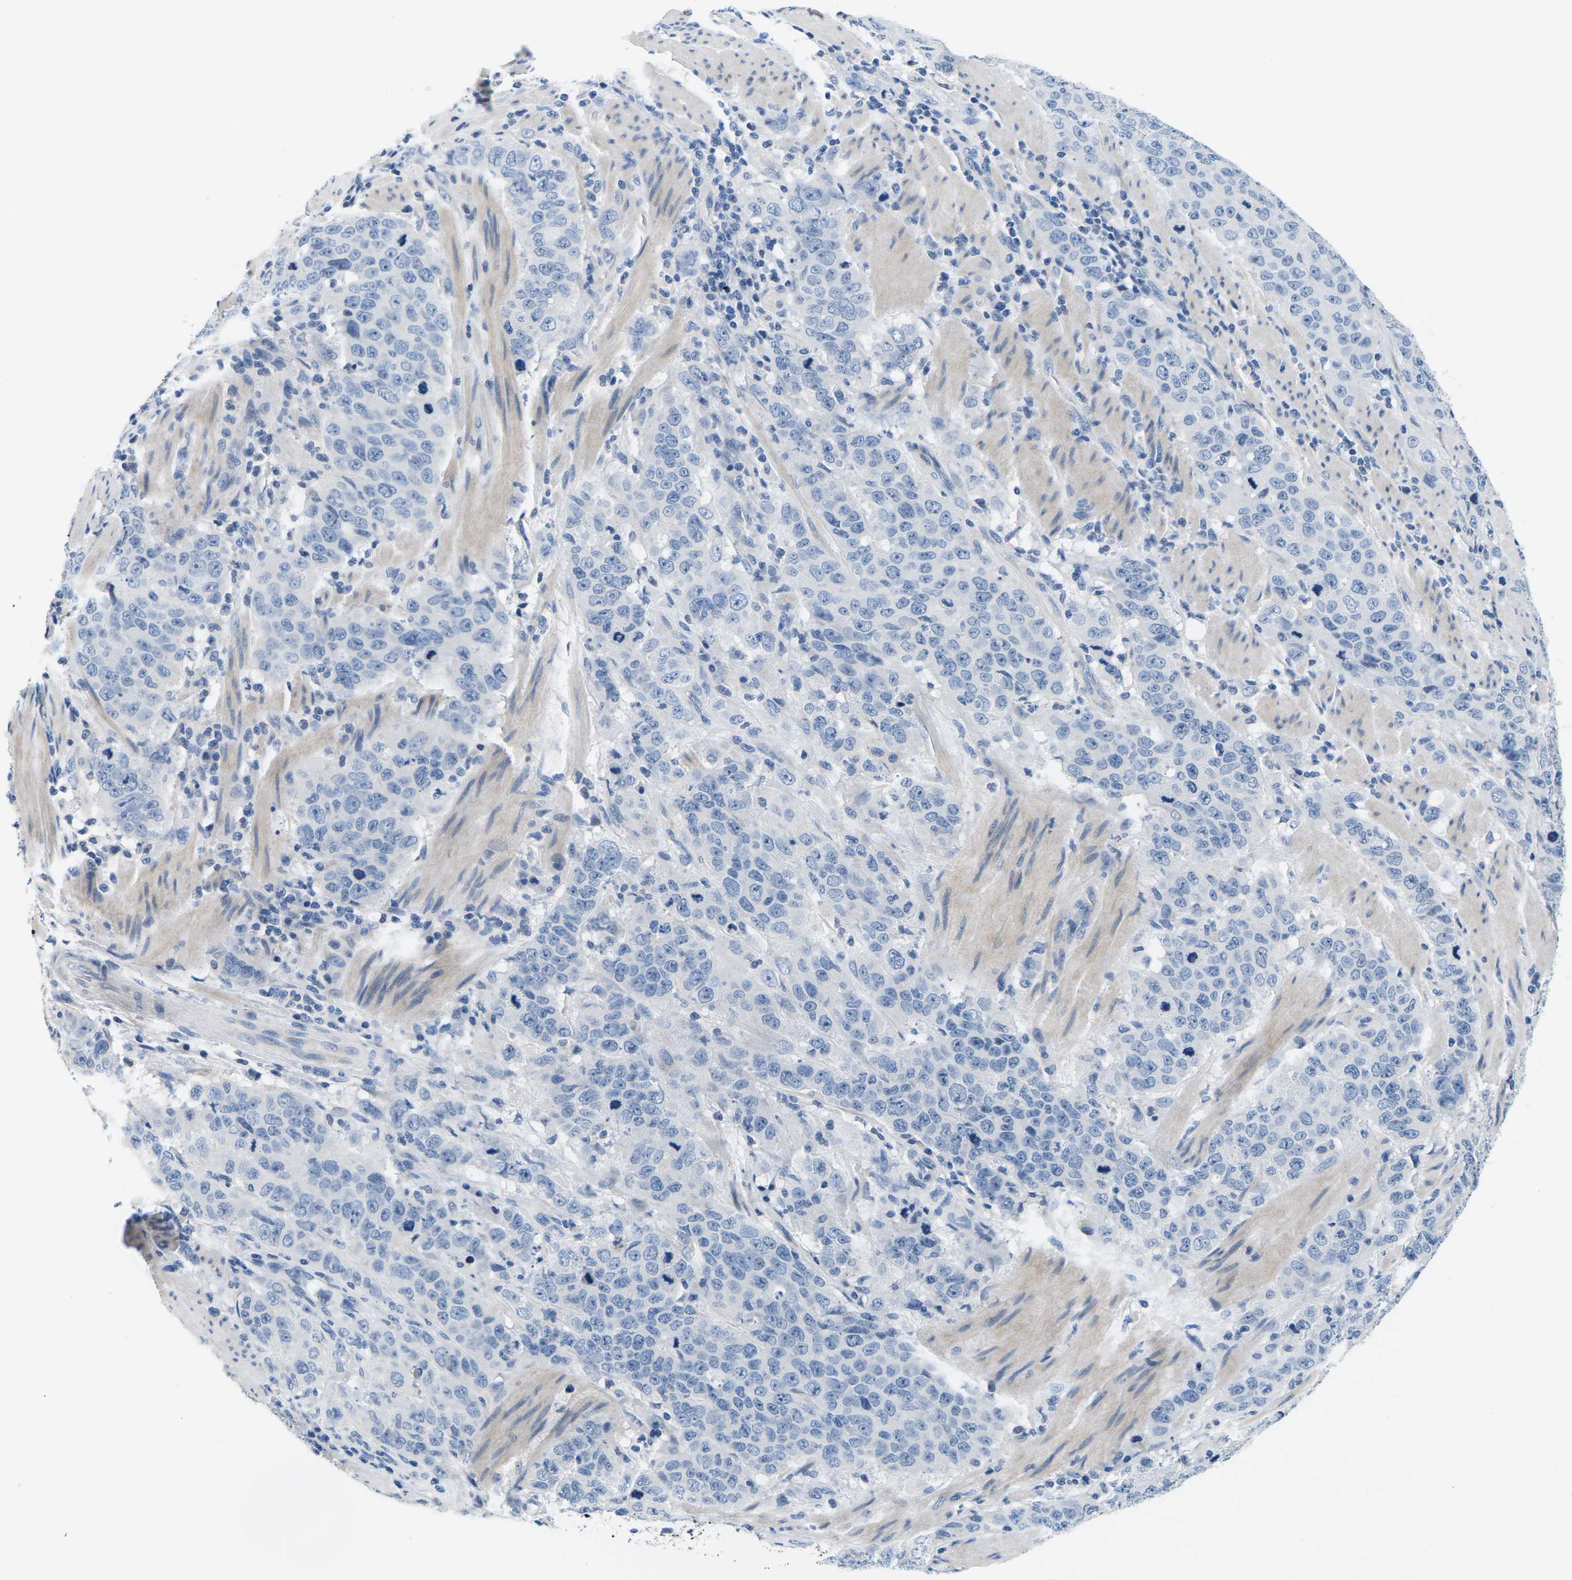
{"staining": {"intensity": "negative", "quantity": "none", "location": "none"}, "tissue": "stomach cancer", "cell_type": "Tumor cells", "image_type": "cancer", "snomed": [{"axis": "morphology", "description": "Adenocarcinoma, NOS"}, {"axis": "topography", "description": "Stomach"}], "caption": "An image of human adenocarcinoma (stomach) is negative for staining in tumor cells. (Immunohistochemistry, brightfield microscopy, high magnification).", "gene": "TSPAN2", "patient": {"sex": "male", "age": 48}}